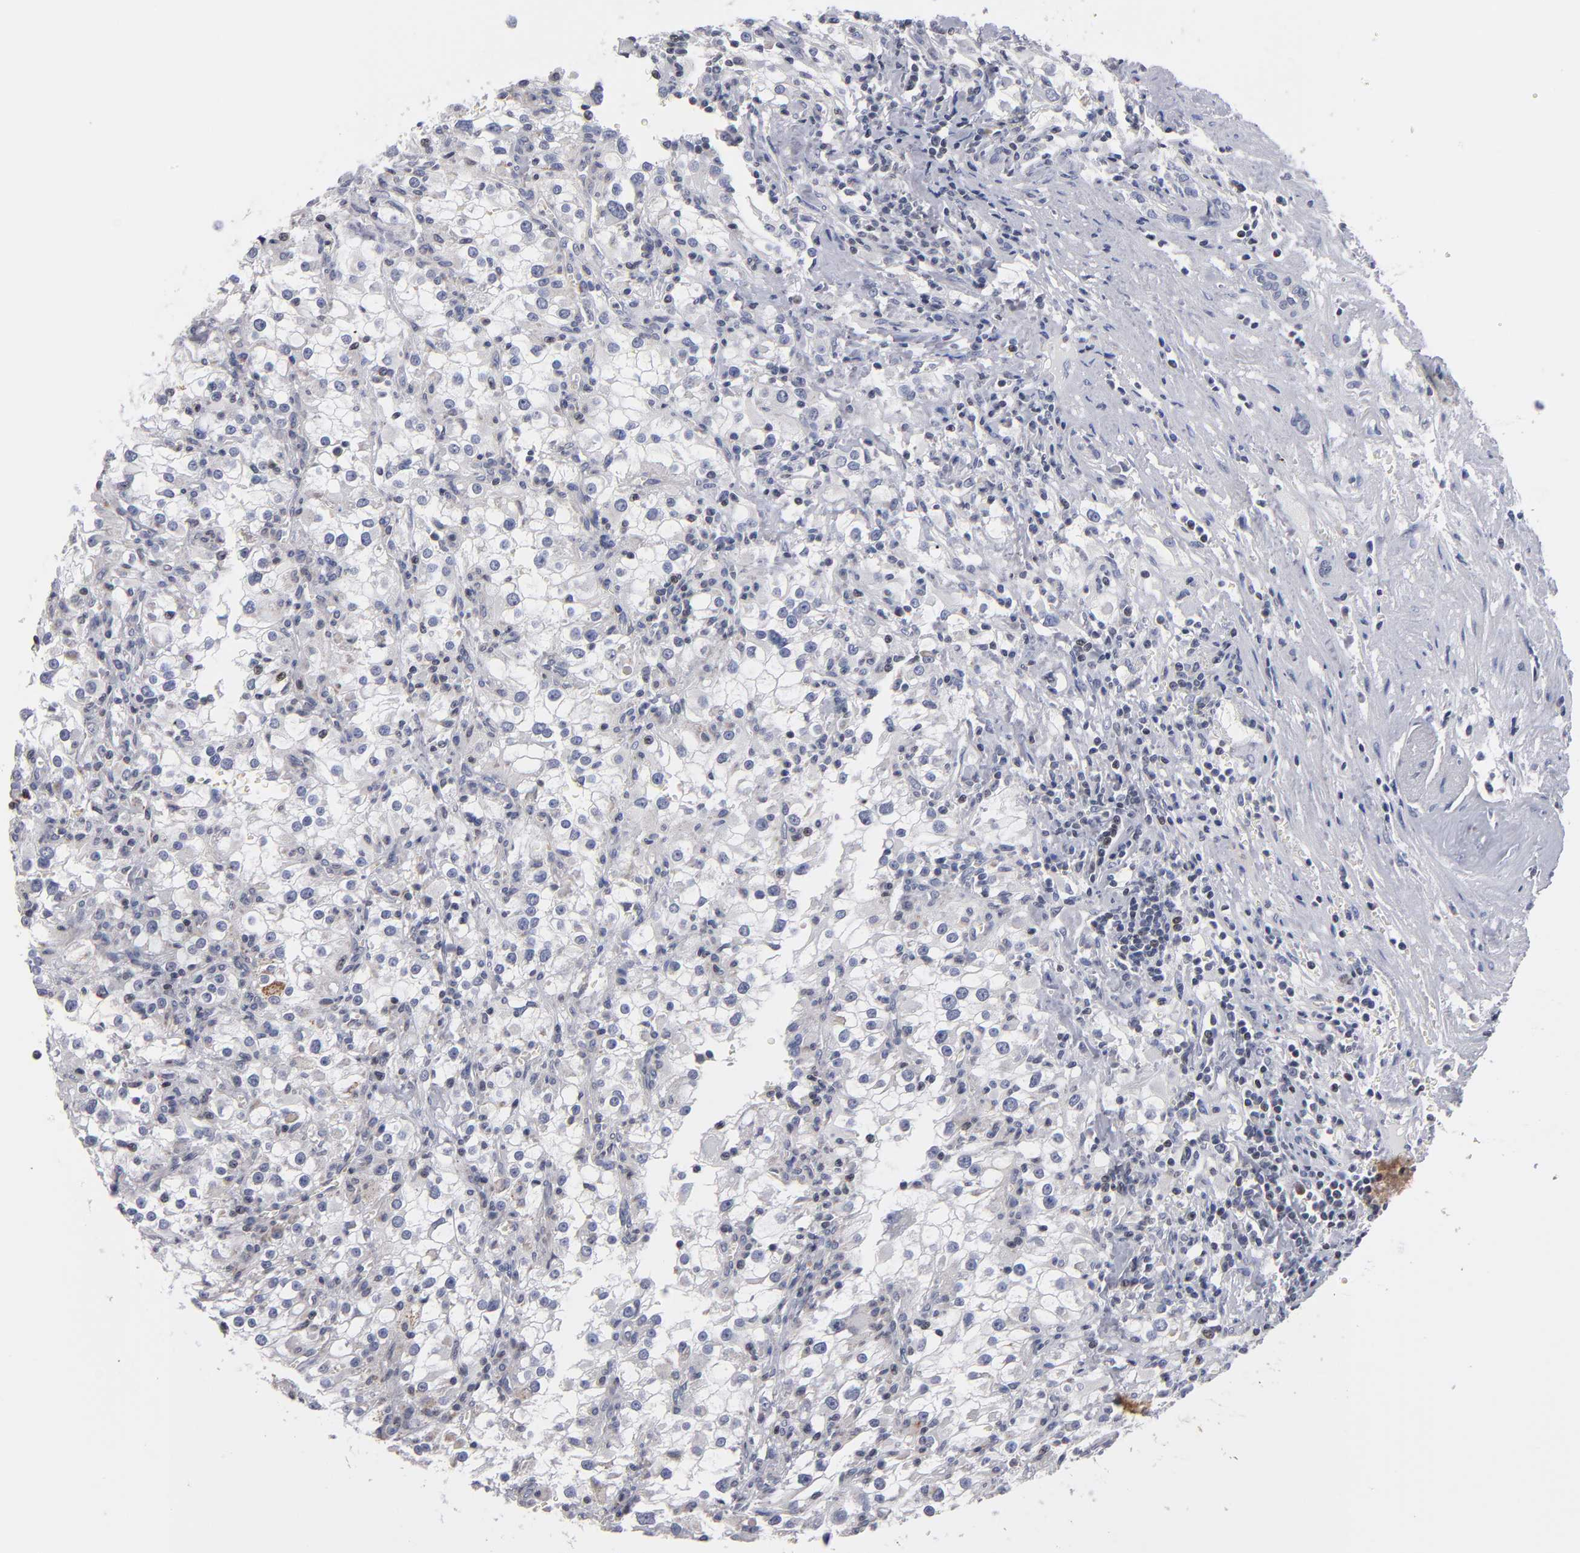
{"staining": {"intensity": "weak", "quantity": "<25%", "location": "nuclear"}, "tissue": "renal cancer", "cell_type": "Tumor cells", "image_type": "cancer", "snomed": [{"axis": "morphology", "description": "Adenocarcinoma, NOS"}, {"axis": "topography", "description": "Kidney"}], "caption": "There is no significant staining in tumor cells of adenocarcinoma (renal).", "gene": "ODF2", "patient": {"sex": "female", "age": 52}}